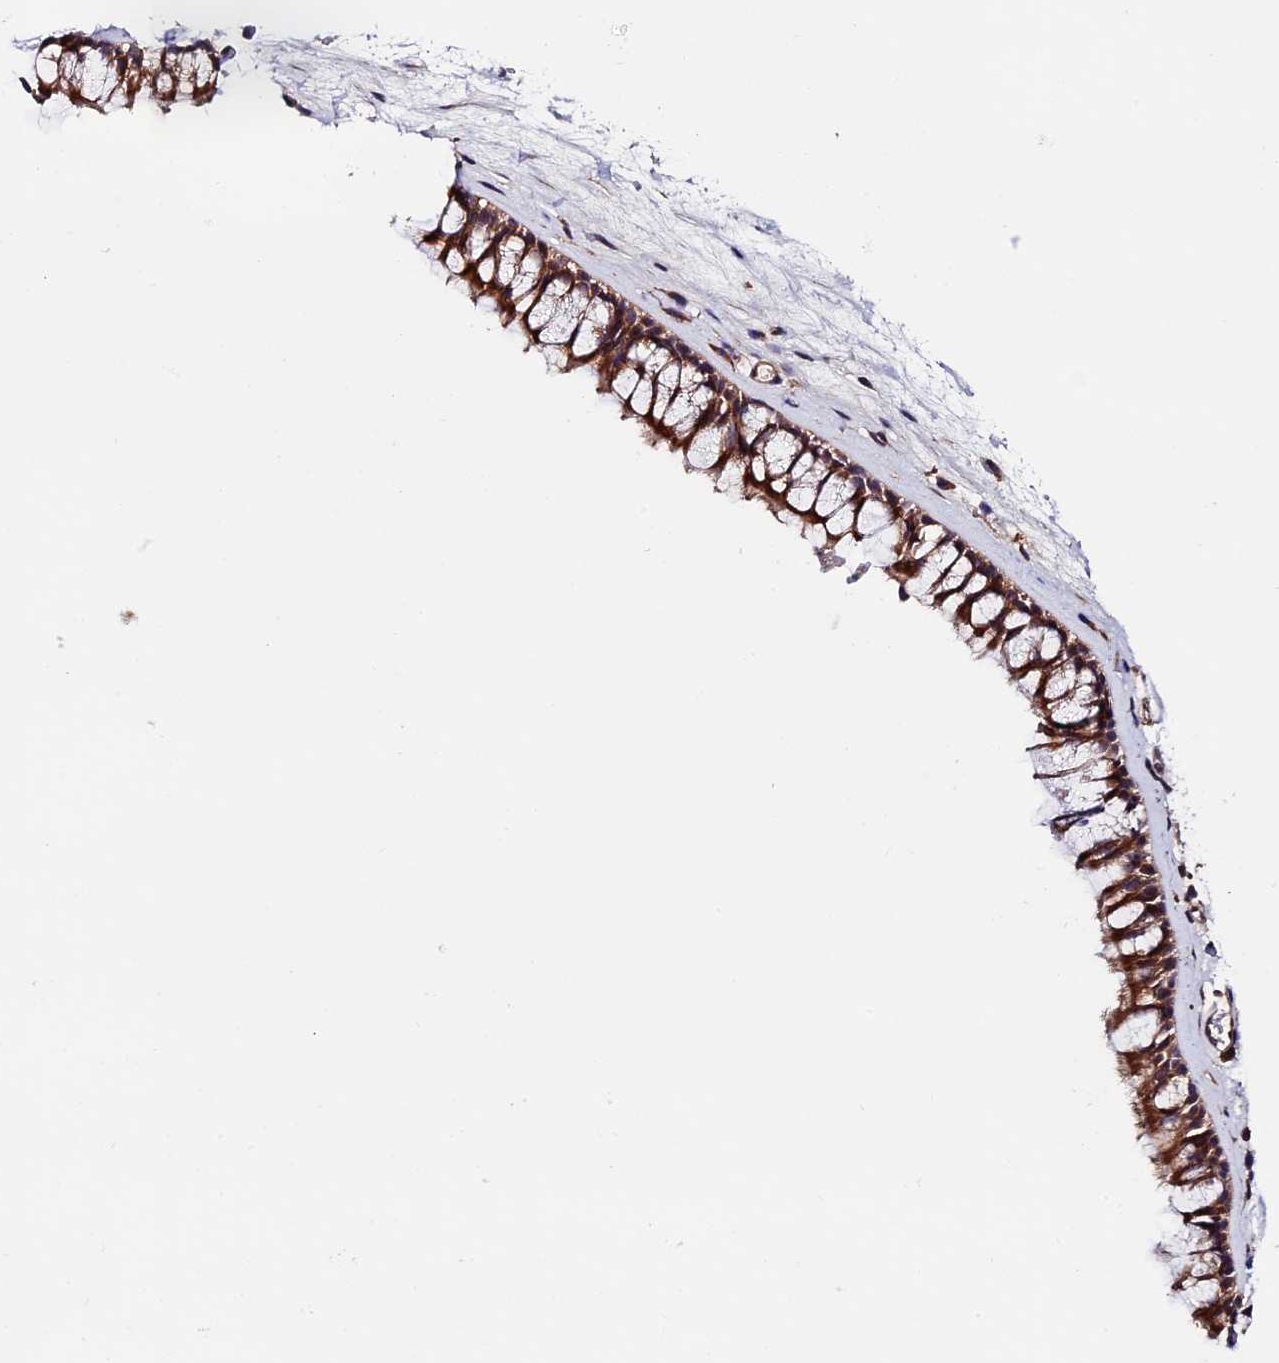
{"staining": {"intensity": "strong", "quantity": "25%-75%", "location": "cytoplasmic/membranous"}, "tissue": "nasopharynx", "cell_type": "Respiratory epithelial cells", "image_type": "normal", "snomed": [{"axis": "morphology", "description": "Normal tissue, NOS"}, {"axis": "morphology", "description": "Inflammation, NOS"}, {"axis": "morphology", "description": "Malignant melanoma, Metastatic site"}, {"axis": "topography", "description": "Nasopharynx"}], "caption": "Immunohistochemistry histopathology image of benign nasopharynx: human nasopharynx stained using IHC reveals high levels of strong protein expression localized specifically in the cytoplasmic/membranous of respiratory epithelial cells, appearing as a cytoplasmic/membranous brown color.", "gene": "RNF17", "patient": {"sex": "male", "age": 70}}